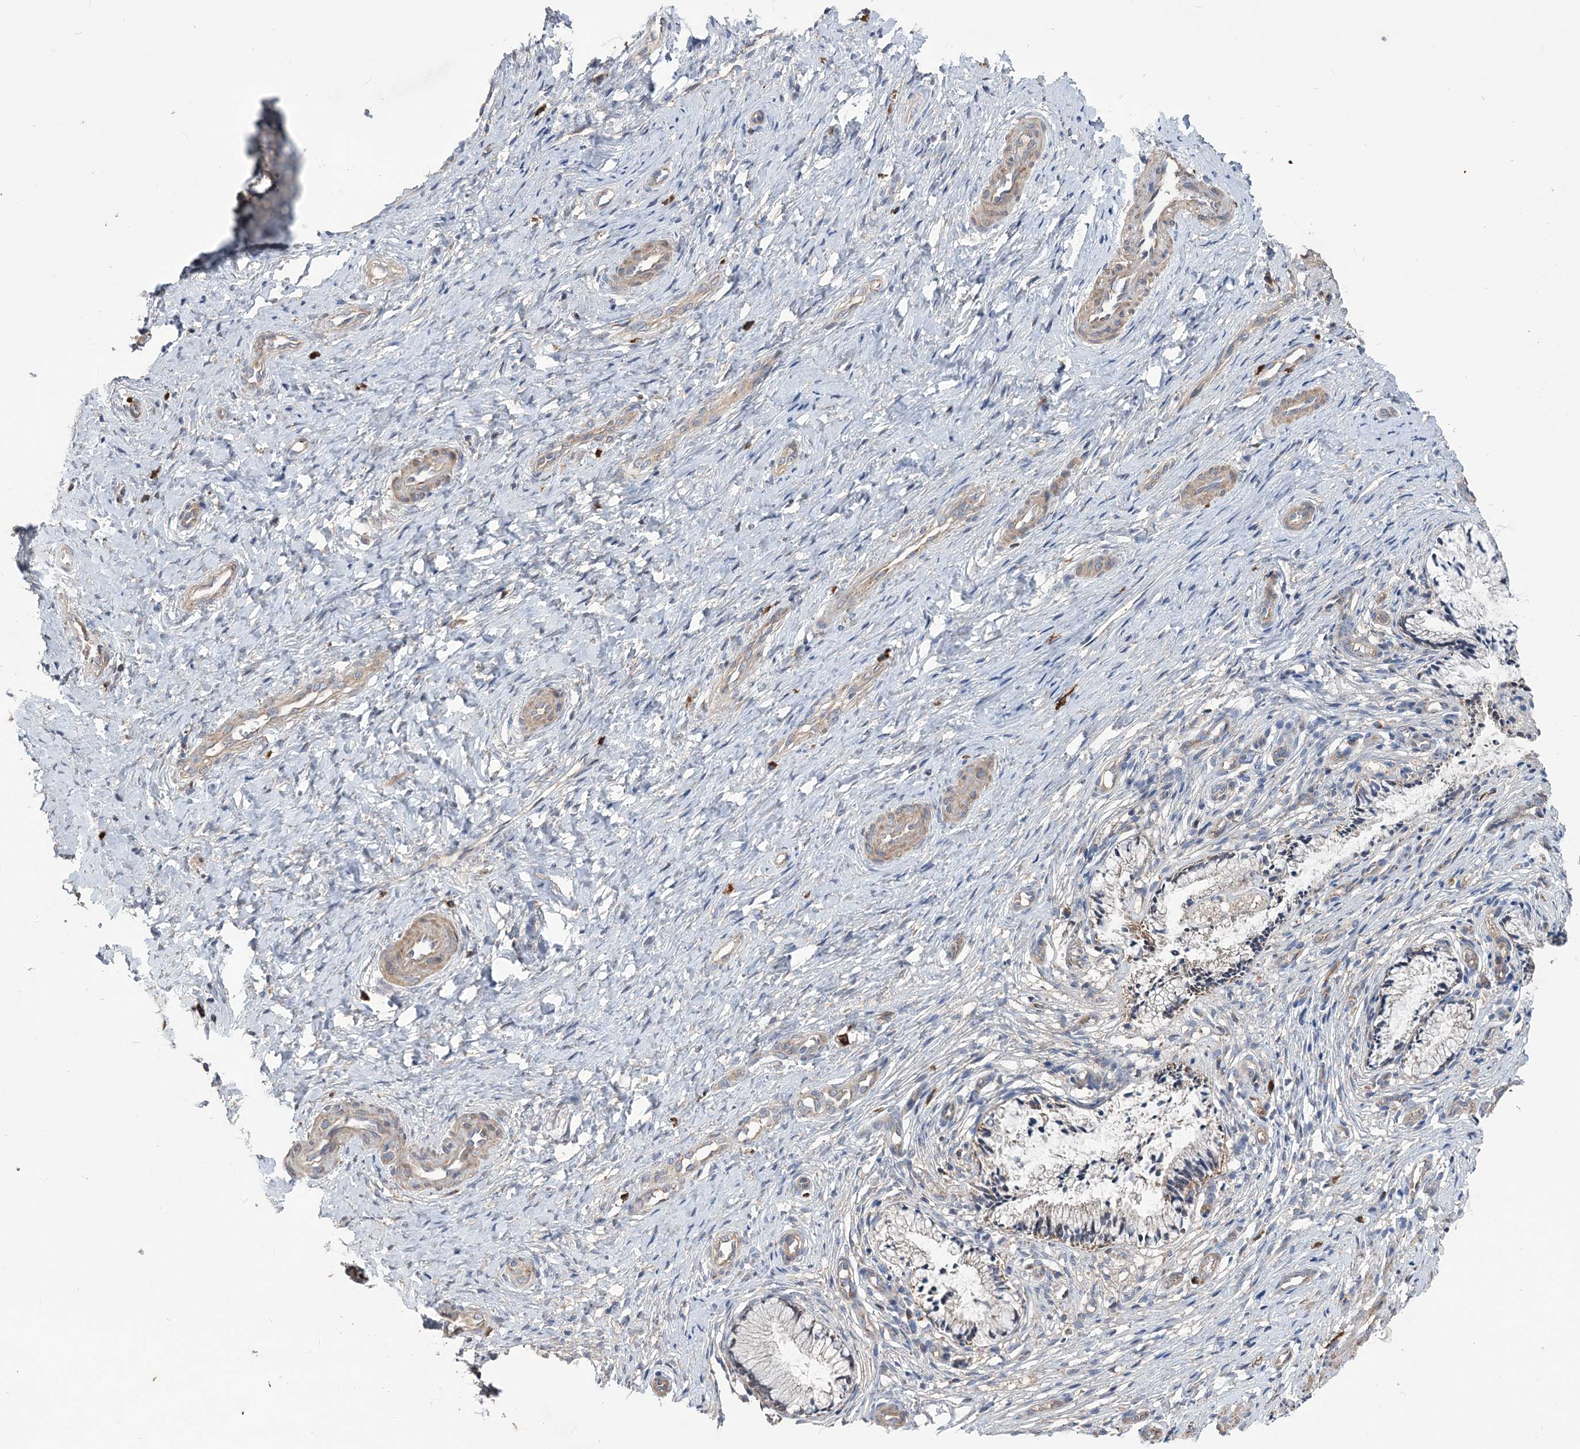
{"staining": {"intensity": "moderate", "quantity": "<25%", "location": "cytoplasmic/membranous"}, "tissue": "cervix", "cell_type": "Glandular cells", "image_type": "normal", "snomed": [{"axis": "morphology", "description": "Normal tissue, NOS"}, {"axis": "topography", "description": "Cervix"}], "caption": "About <25% of glandular cells in normal human cervix exhibit moderate cytoplasmic/membranous protein expression as visualized by brown immunohistochemical staining.", "gene": "MTRF1L", "patient": {"sex": "female", "age": 36}}